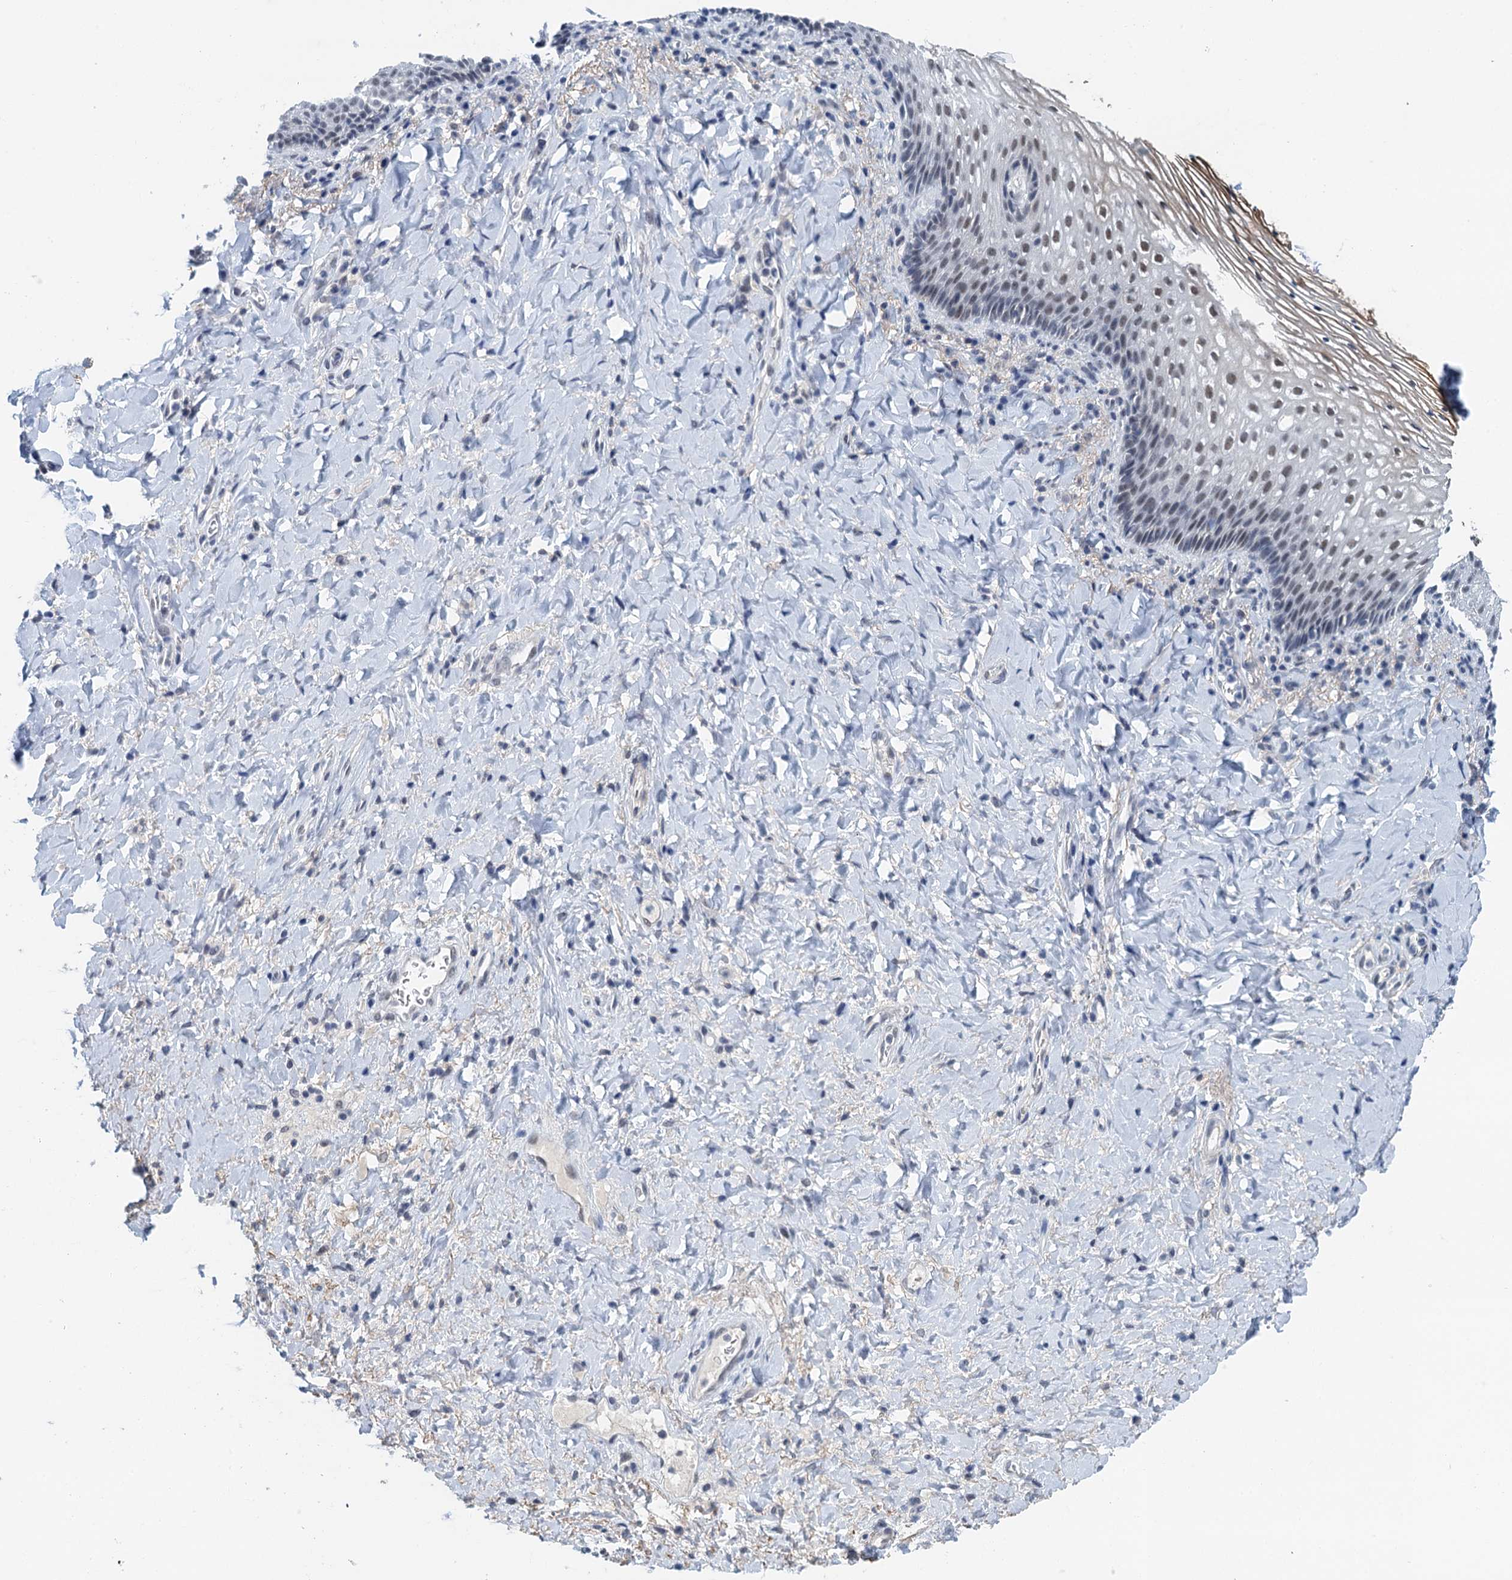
{"staining": {"intensity": "moderate", "quantity": "25%-75%", "location": "cytoplasmic/membranous,nuclear"}, "tissue": "vagina", "cell_type": "Squamous epithelial cells", "image_type": "normal", "snomed": [{"axis": "morphology", "description": "Normal tissue, NOS"}, {"axis": "topography", "description": "Vagina"}], "caption": "A brown stain highlights moderate cytoplasmic/membranous,nuclear staining of a protein in squamous epithelial cells of unremarkable vagina.", "gene": "EPS8L1", "patient": {"sex": "female", "age": 60}}